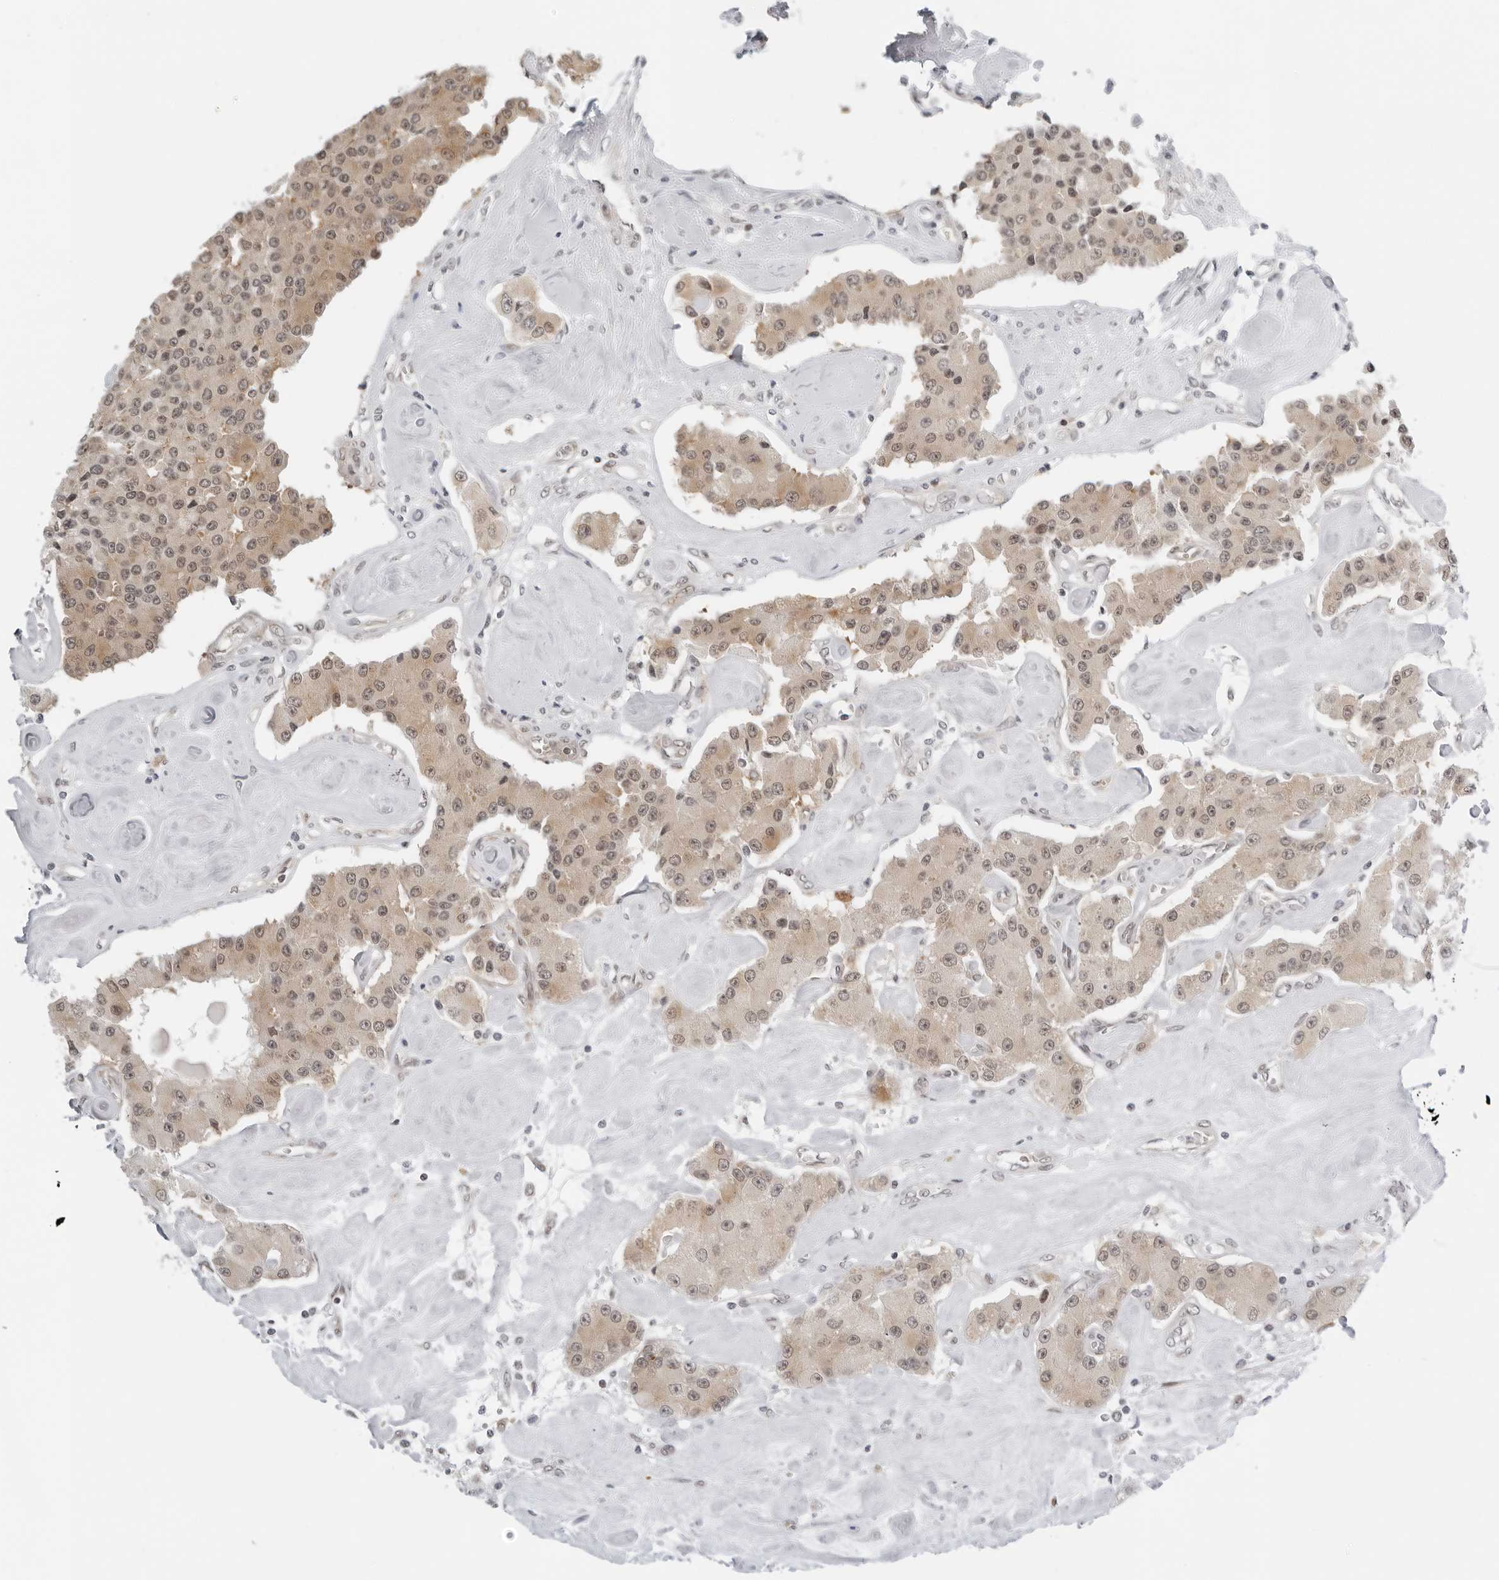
{"staining": {"intensity": "moderate", "quantity": ">75%", "location": "cytoplasmic/membranous,nuclear"}, "tissue": "carcinoid", "cell_type": "Tumor cells", "image_type": "cancer", "snomed": [{"axis": "morphology", "description": "Carcinoid, malignant, NOS"}, {"axis": "topography", "description": "Pancreas"}], "caption": "Human malignant carcinoid stained for a protein (brown) exhibits moderate cytoplasmic/membranous and nuclear positive staining in about >75% of tumor cells.", "gene": "TOX4", "patient": {"sex": "male", "age": 41}}